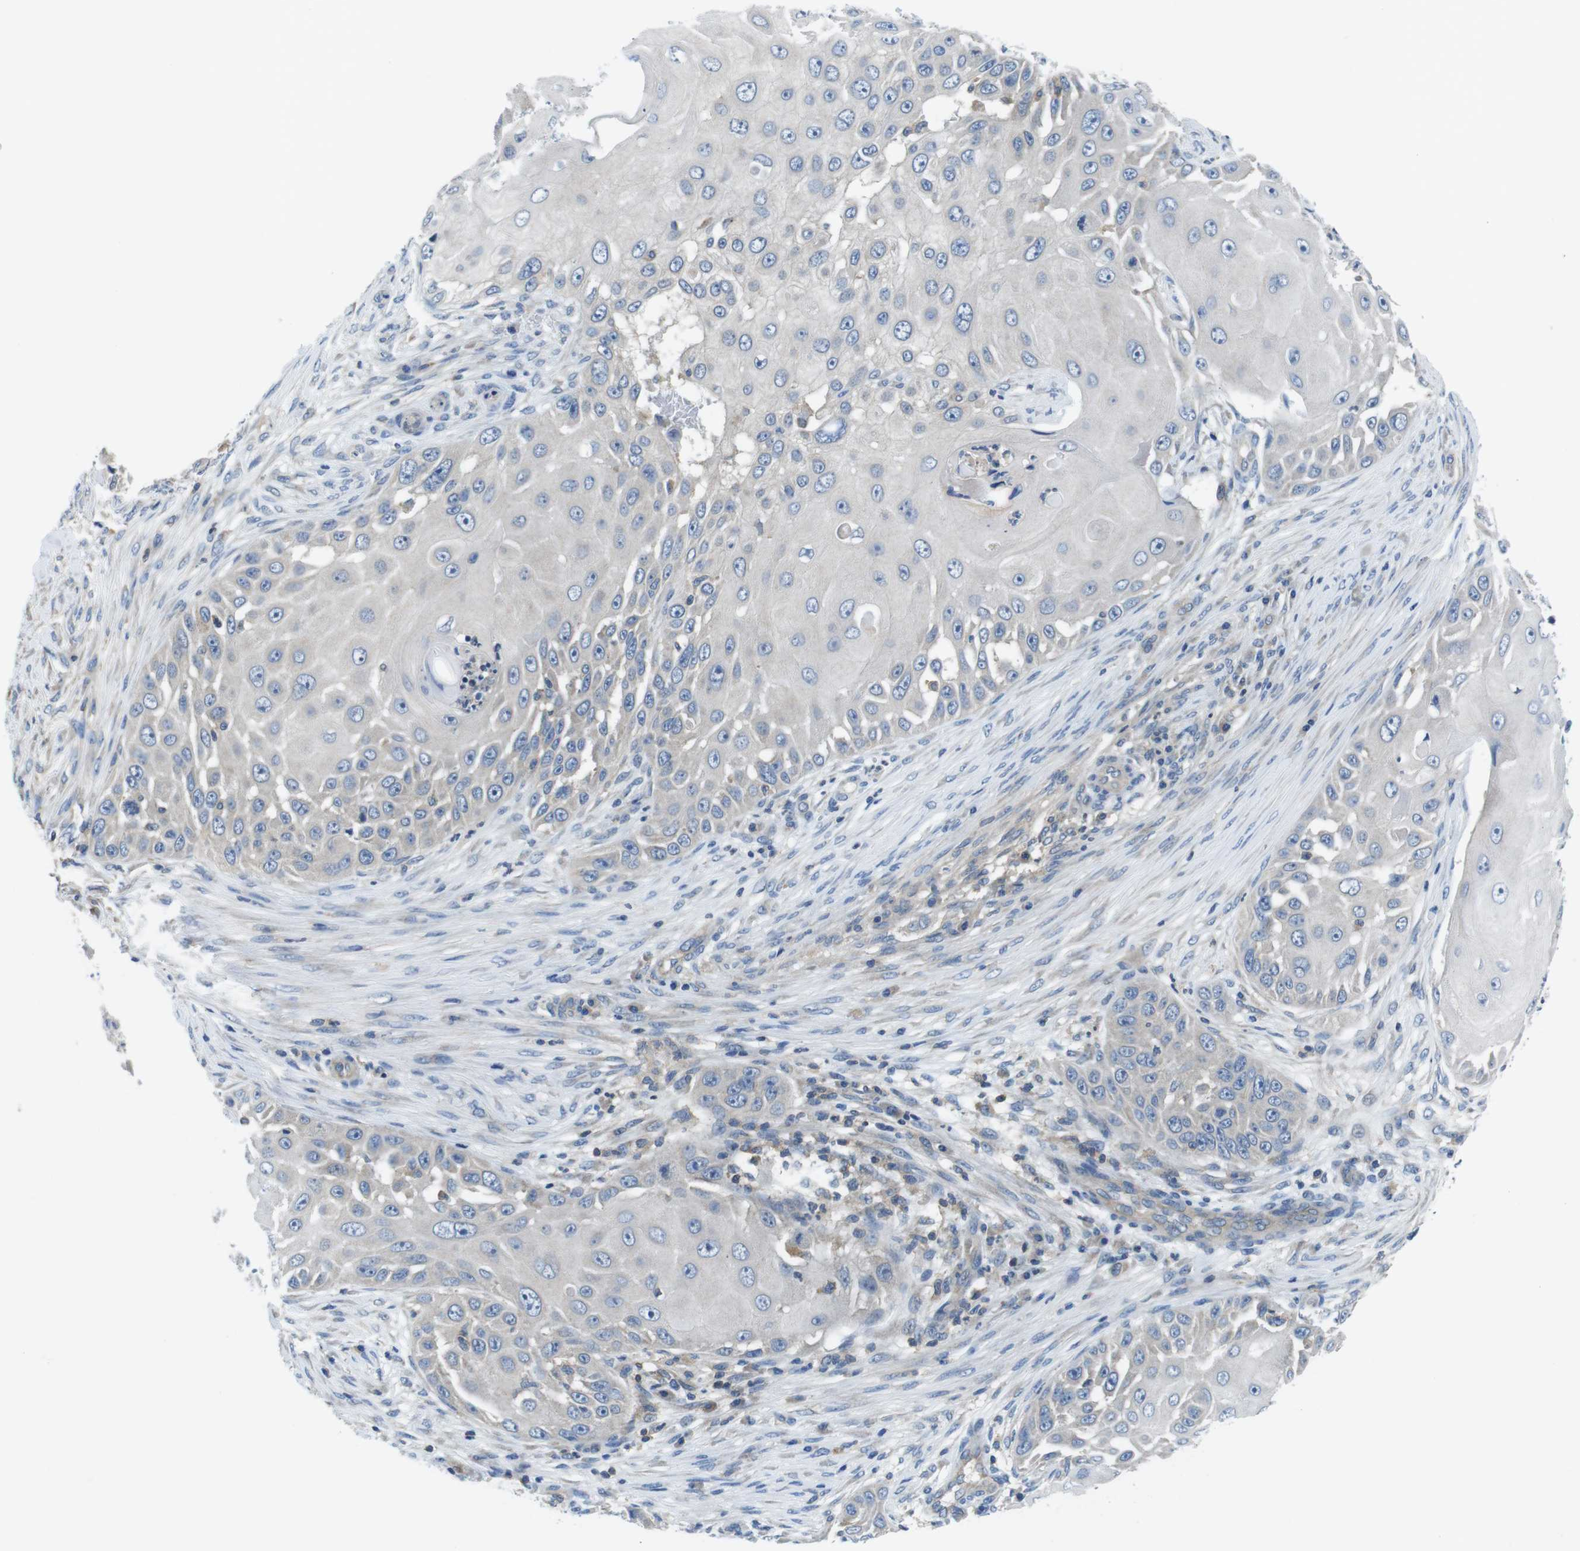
{"staining": {"intensity": "negative", "quantity": "none", "location": "none"}, "tissue": "skin cancer", "cell_type": "Tumor cells", "image_type": "cancer", "snomed": [{"axis": "morphology", "description": "Squamous cell carcinoma, NOS"}, {"axis": "topography", "description": "Skin"}], "caption": "A micrograph of human squamous cell carcinoma (skin) is negative for staining in tumor cells.", "gene": "PIK3CD", "patient": {"sex": "female", "age": 44}}